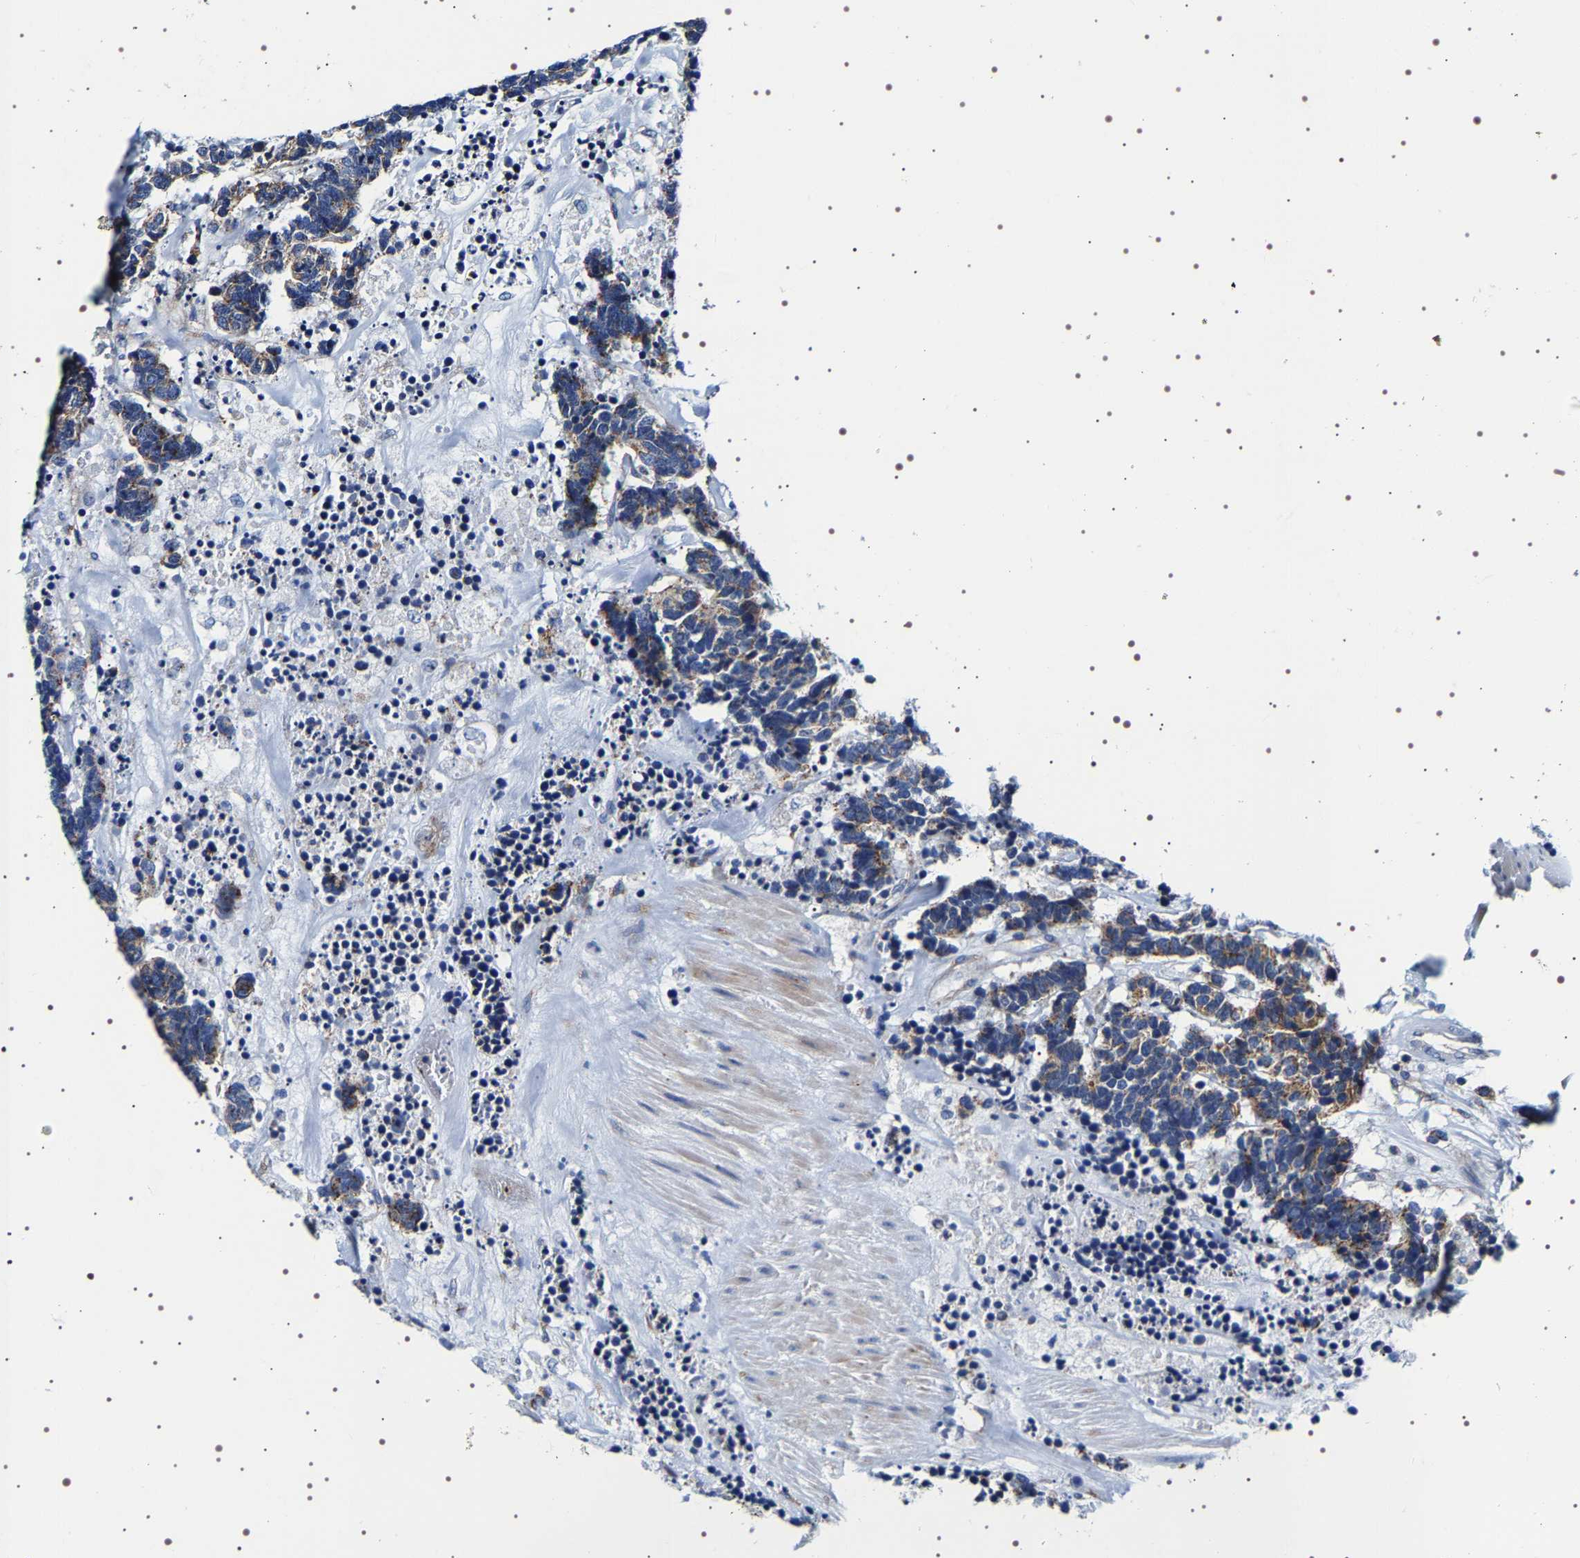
{"staining": {"intensity": "moderate", "quantity": "25%-75%", "location": "cytoplasmic/membranous"}, "tissue": "carcinoid", "cell_type": "Tumor cells", "image_type": "cancer", "snomed": [{"axis": "morphology", "description": "Carcinoma, NOS"}, {"axis": "morphology", "description": "Carcinoid, malignant, NOS"}, {"axis": "topography", "description": "Urinary bladder"}], "caption": "Moderate cytoplasmic/membranous expression for a protein is identified in about 25%-75% of tumor cells of carcinoid using immunohistochemistry.", "gene": "SQLE", "patient": {"sex": "male", "age": 57}}